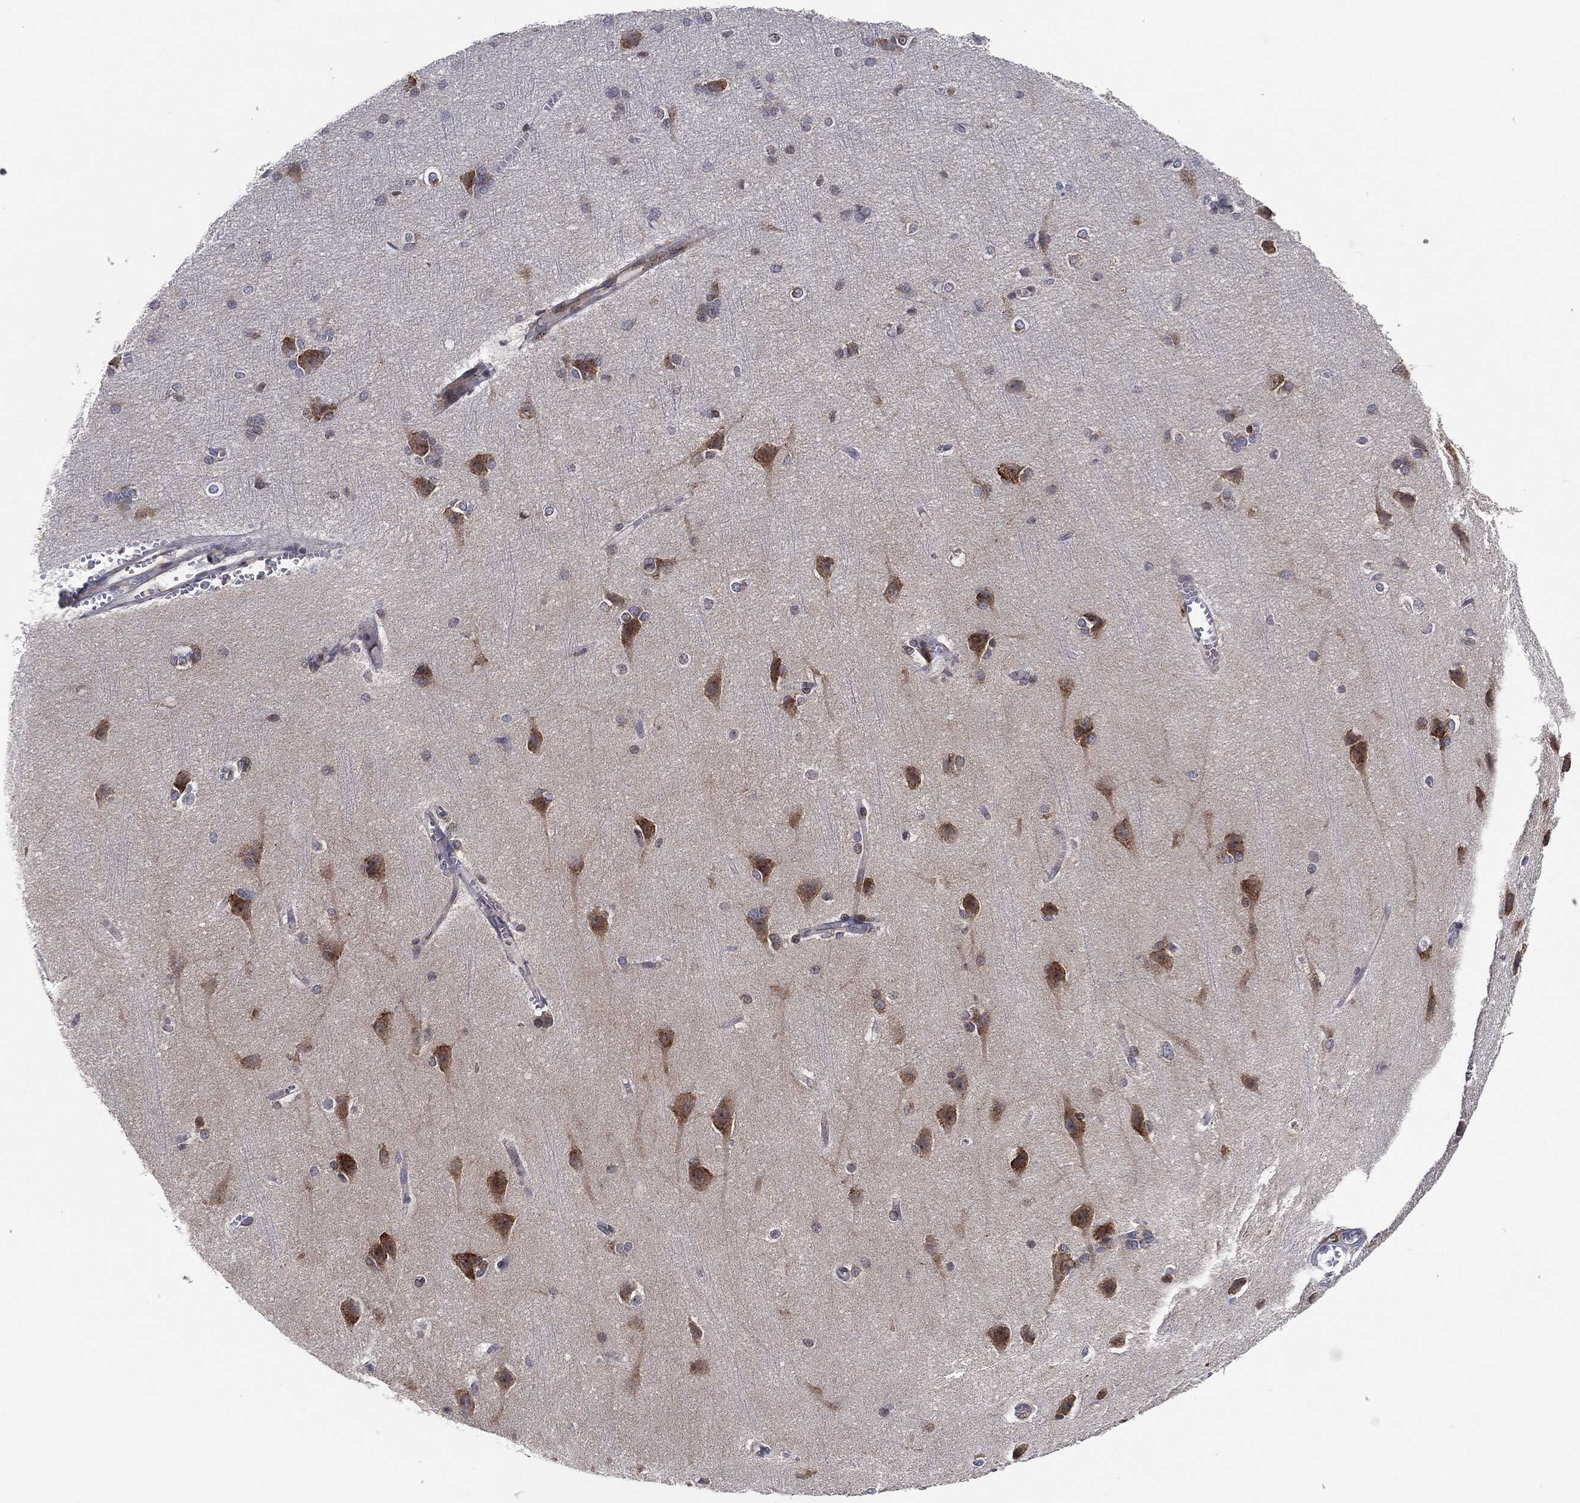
{"staining": {"intensity": "negative", "quantity": "none", "location": "none"}, "tissue": "cerebral cortex", "cell_type": "Endothelial cells", "image_type": "normal", "snomed": [{"axis": "morphology", "description": "Normal tissue, NOS"}, {"axis": "topography", "description": "Cerebral cortex"}], "caption": "A photomicrograph of cerebral cortex stained for a protein shows no brown staining in endothelial cells. (DAB (3,3'-diaminobenzidine) immunohistochemistry (IHC) visualized using brightfield microscopy, high magnification).", "gene": "EIF2S2", "patient": {"sex": "male", "age": 37}}